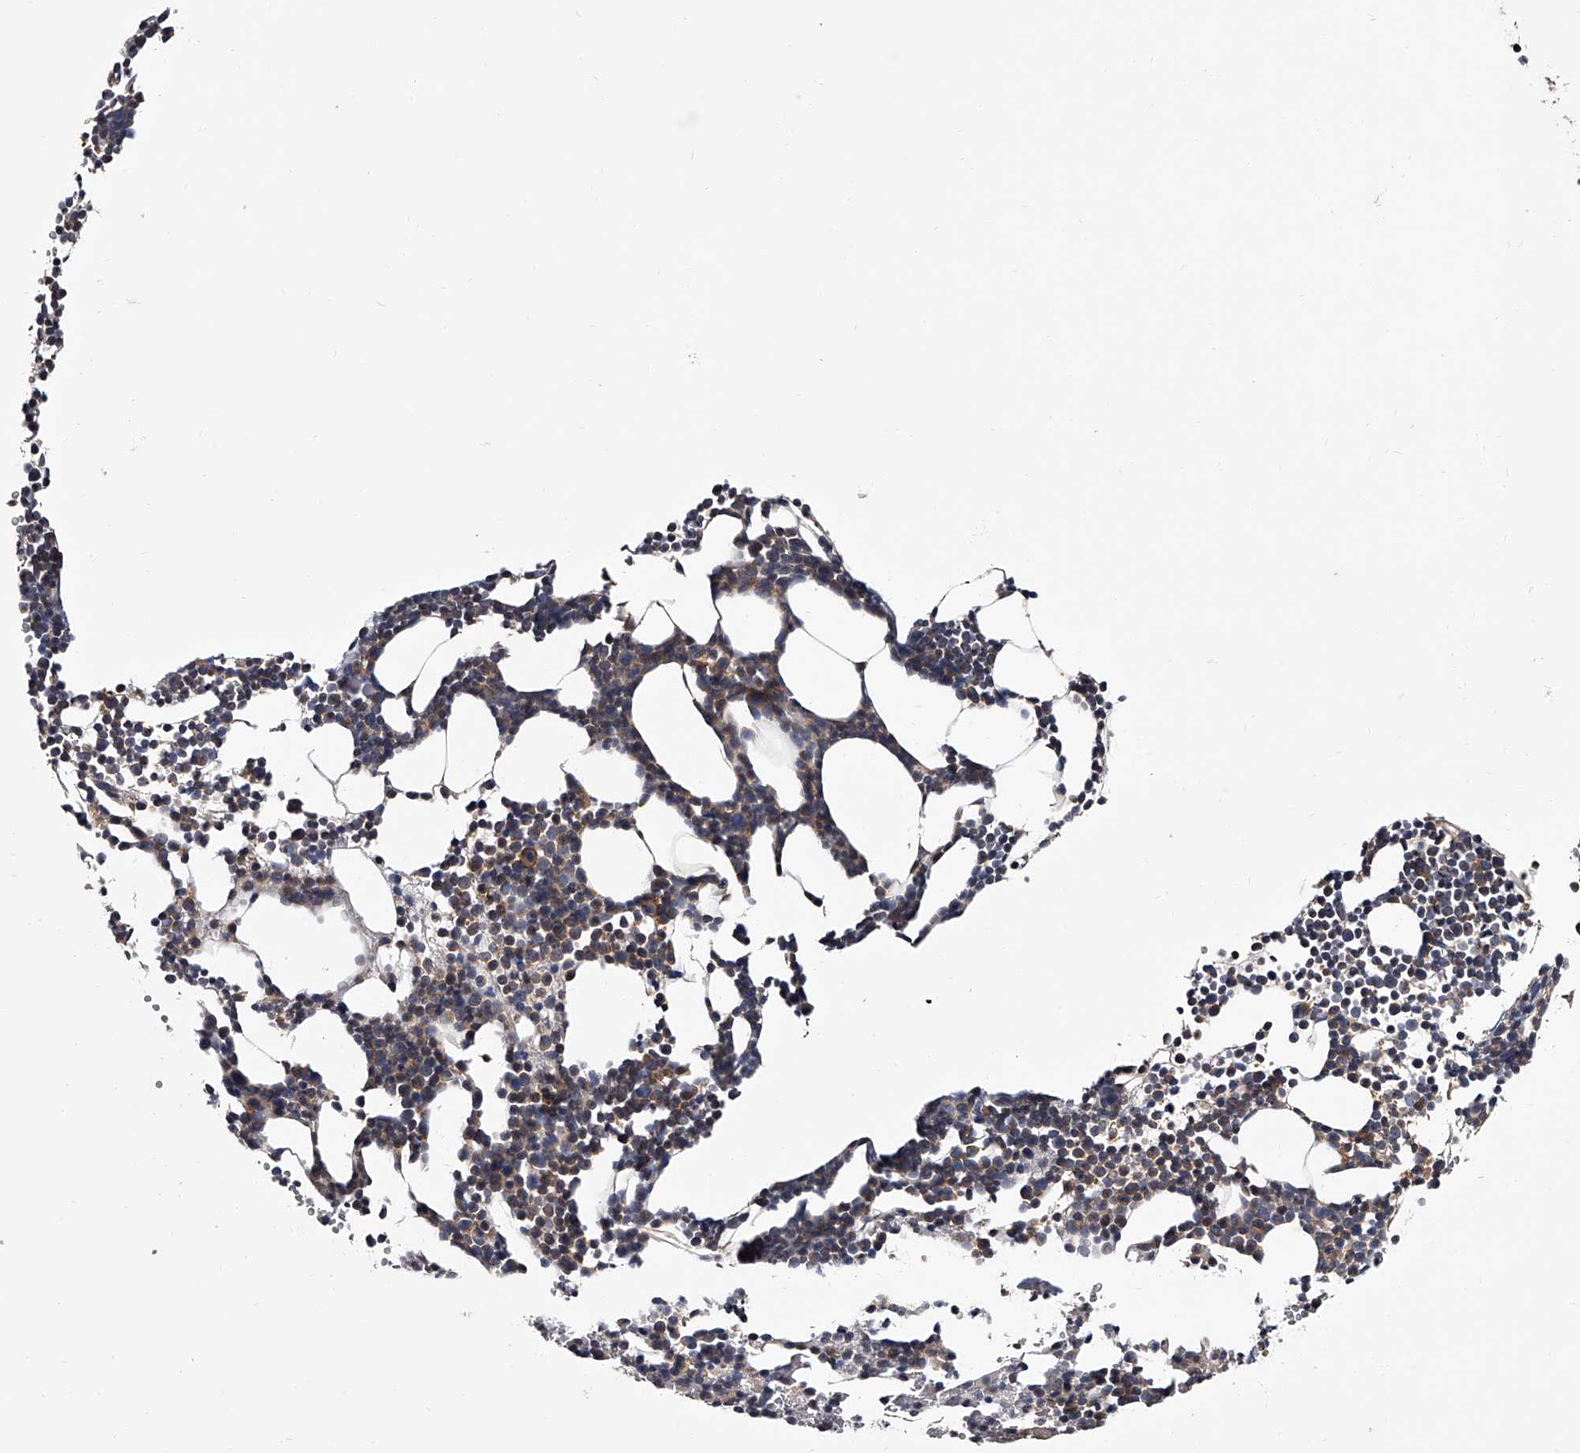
{"staining": {"intensity": "weak", "quantity": "<25%", "location": "cytoplasmic/membranous"}, "tissue": "bone marrow", "cell_type": "Hematopoietic cells", "image_type": "normal", "snomed": [{"axis": "morphology", "description": "Normal tissue, NOS"}, {"axis": "topography", "description": "Bone marrow"}], "caption": "This is an IHC photomicrograph of benign human bone marrow. There is no expression in hematopoietic cells.", "gene": "GAPVD1", "patient": {"sex": "female", "age": 67}}